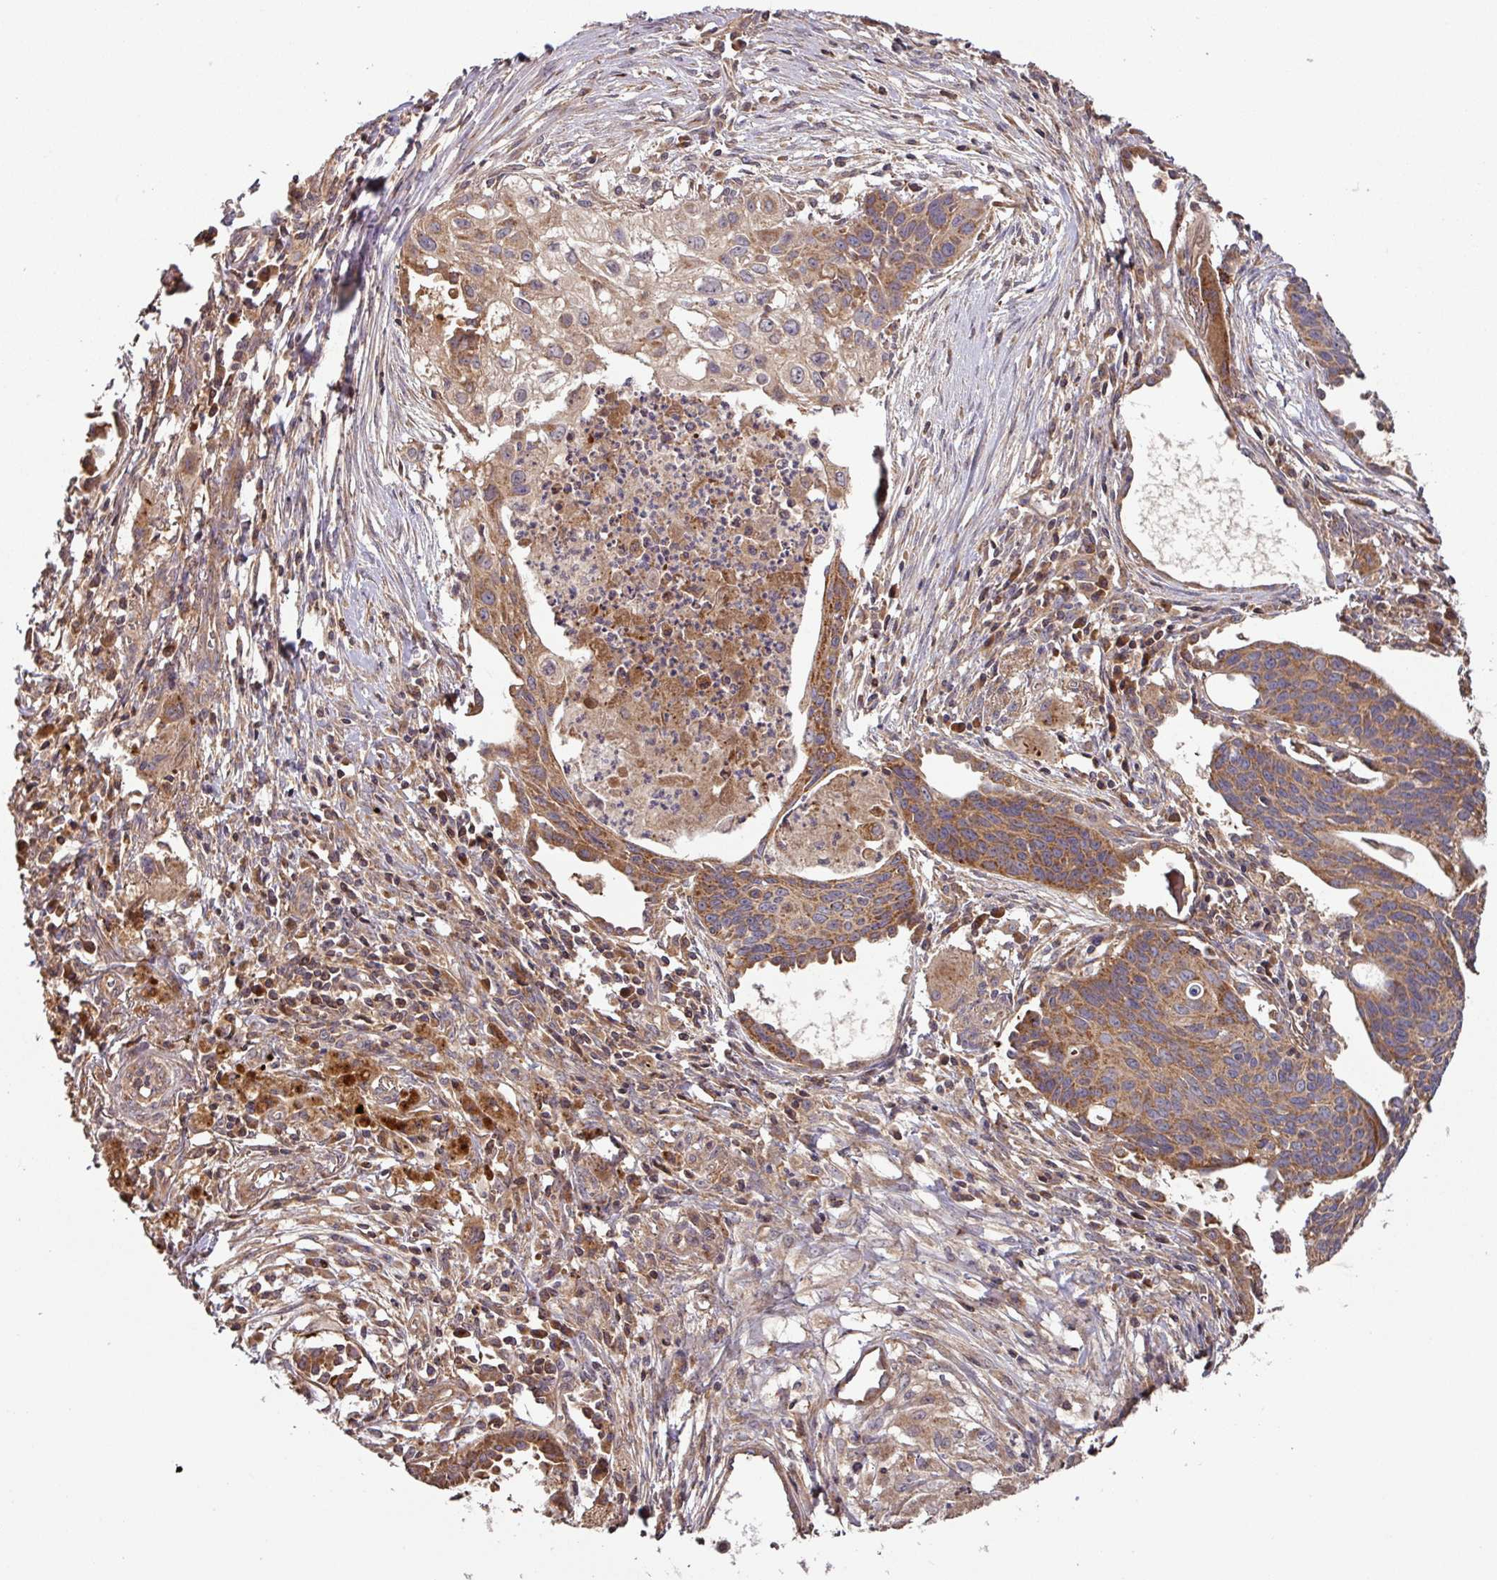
{"staining": {"intensity": "moderate", "quantity": ">75%", "location": "cytoplasmic/membranous"}, "tissue": "lung cancer", "cell_type": "Tumor cells", "image_type": "cancer", "snomed": [{"axis": "morphology", "description": "Squamous cell carcinoma, NOS"}, {"axis": "topography", "description": "Lung"}], "caption": "This is a photomicrograph of immunohistochemistry (IHC) staining of squamous cell carcinoma (lung), which shows moderate positivity in the cytoplasmic/membranous of tumor cells.", "gene": "MRRF", "patient": {"sex": "male", "age": 71}}